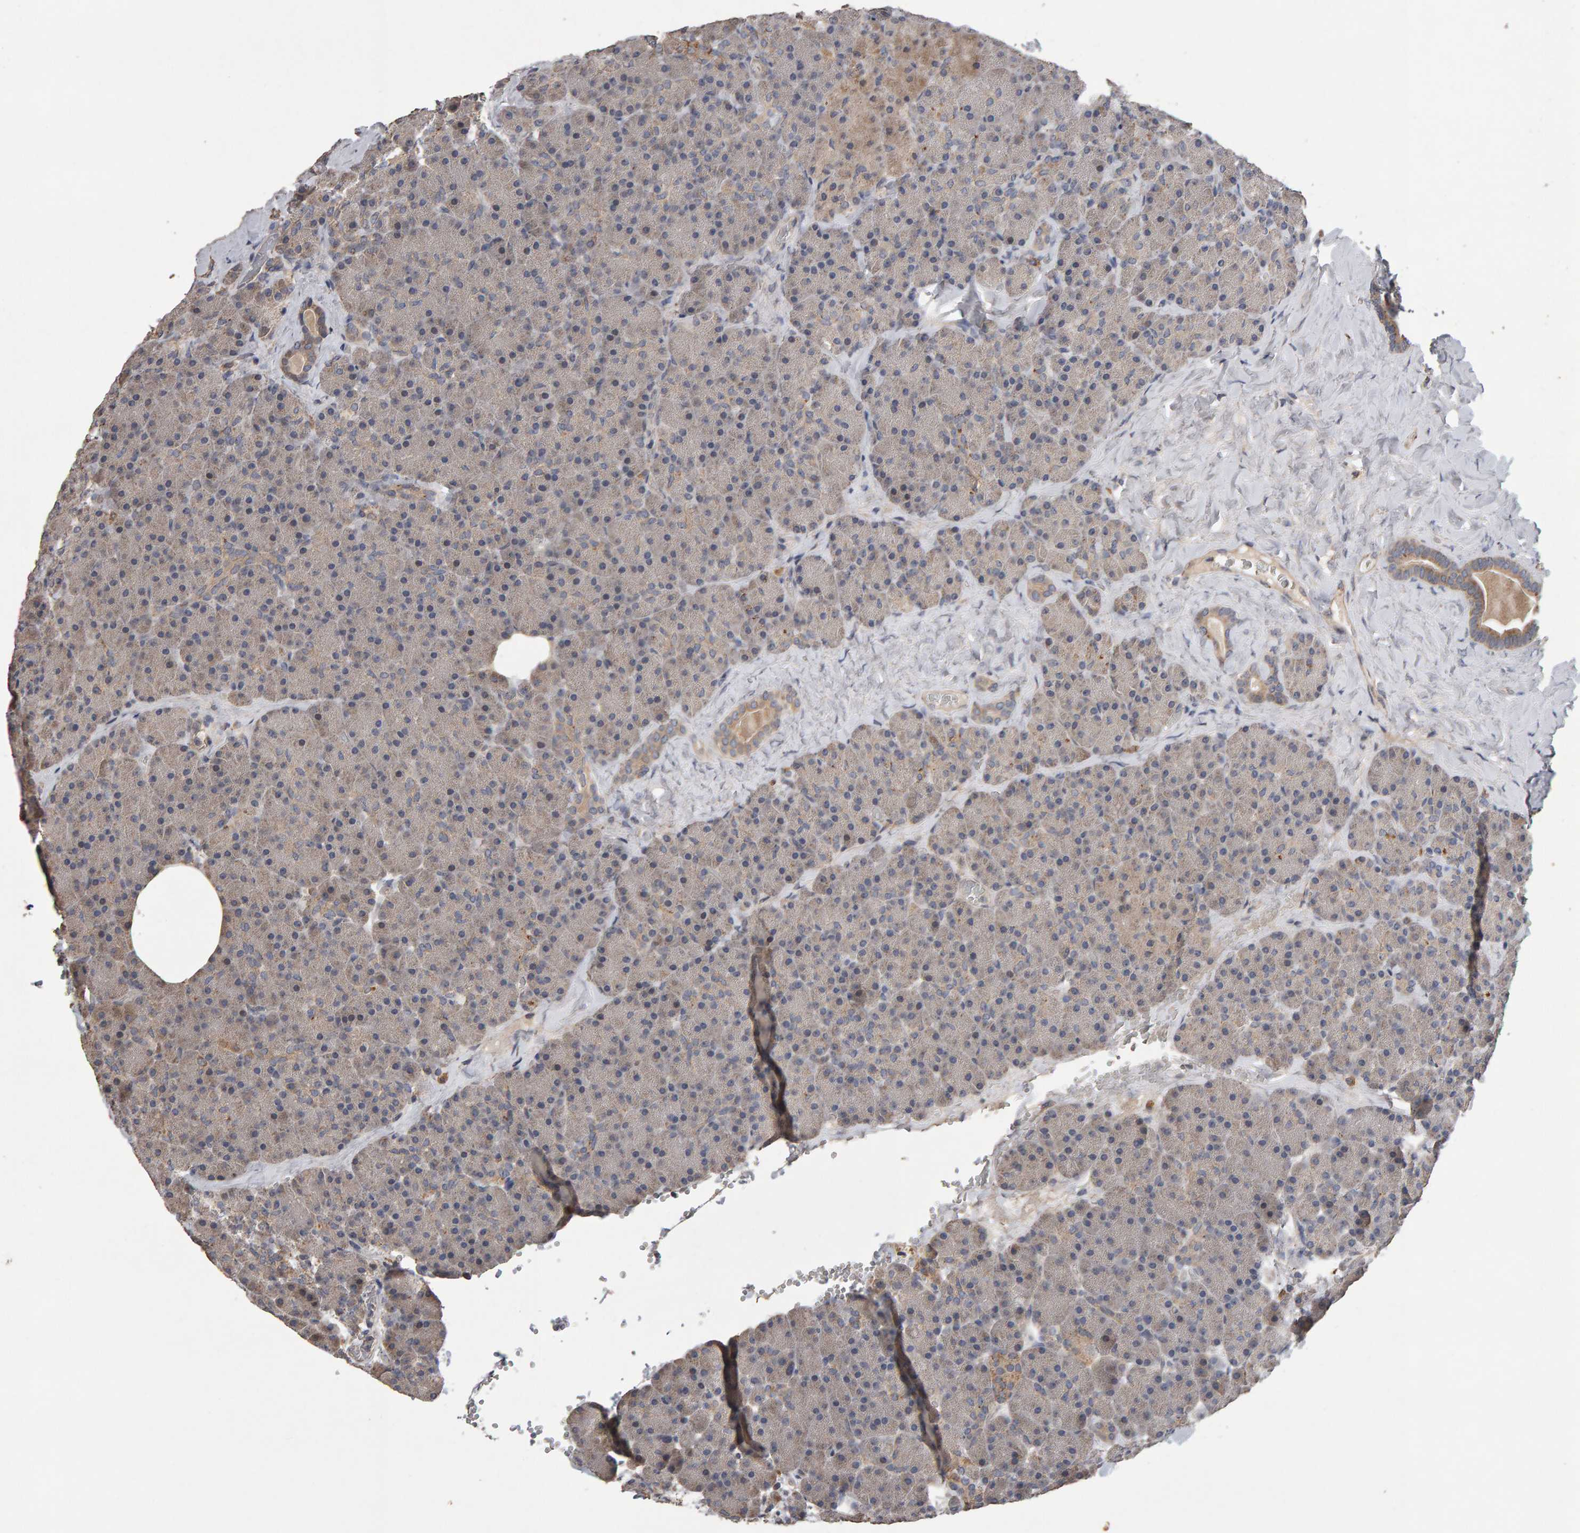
{"staining": {"intensity": "negative", "quantity": "none", "location": "none"}, "tissue": "pancreas", "cell_type": "Exocrine glandular cells", "image_type": "normal", "snomed": [{"axis": "morphology", "description": "Normal tissue, NOS"}, {"axis": "morphology", "description": "Carcinoid, malignant, NOS"}, {"axis": "topography", "description": "Pancreas"}], "caption": "Benign pancreas was stained to show a protein in brown. There is no significant positivity in exocrine glandular cells. (Brightfield microscopy of DAB IHC at high magnification).", "gene": "COASY", "patient": {"sex": "female", "age": 35}}